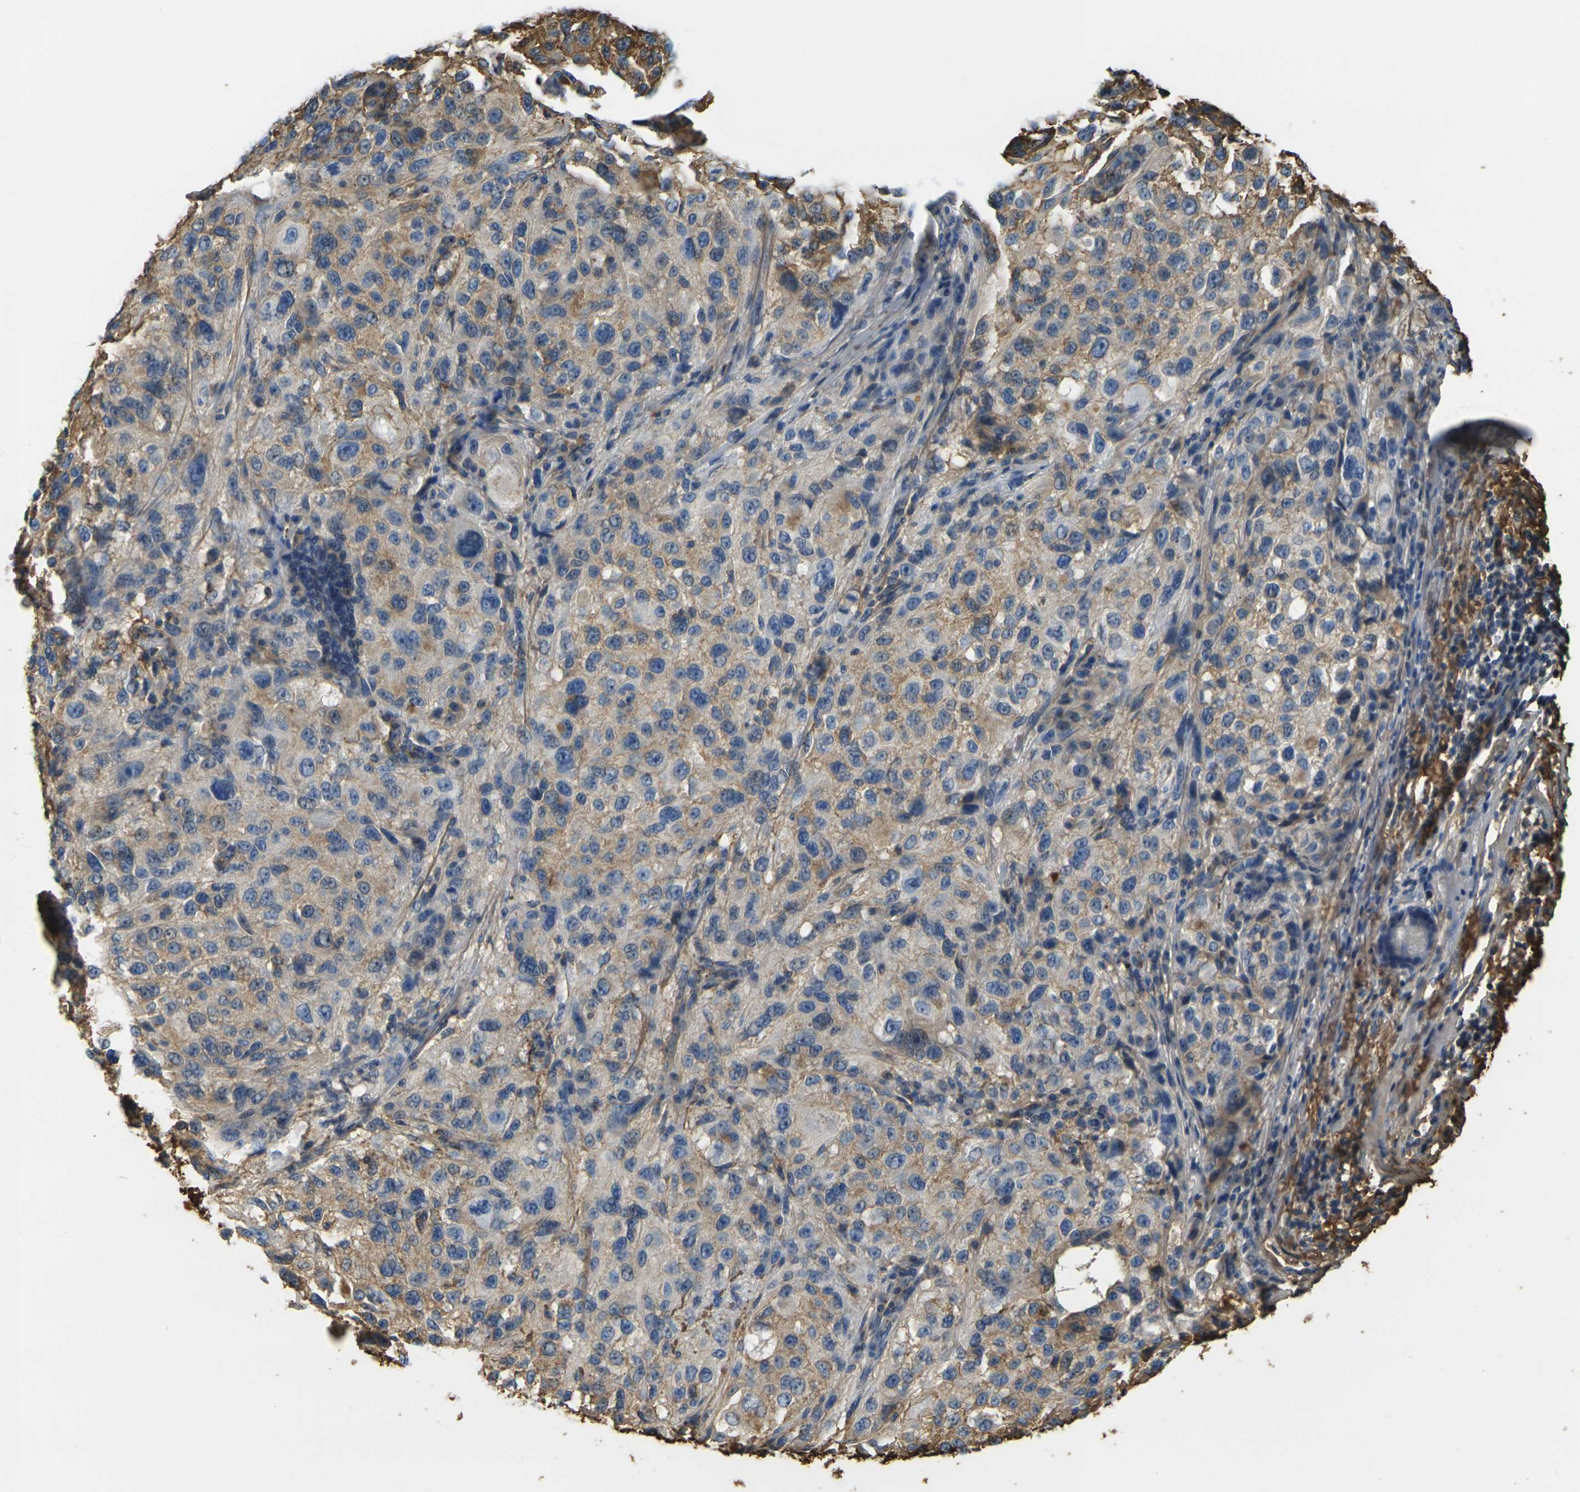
{"staining": {"intensity": "weak", "quantity": ">75%", "location": "cytoplasmic/membranous"}, "tissue": "melanoma", "cell_type": "Tumor cells", "image_type": "cancer", "snomed": [{"axis": "morphology", "description": "Necrosis, NOS"}, {"axis": "morphology", "description": "Malignant melanoma, NOS"}, {"axis": "topography", "description": "Skin"}], "caption": "Protein staining of malignant melanoma tissue reveals weak cytoplasmic/membranous positivity in about >75% of tumor cells.", "gene": "PLCD1", "patient": {"sex": "female", "age": 87}}